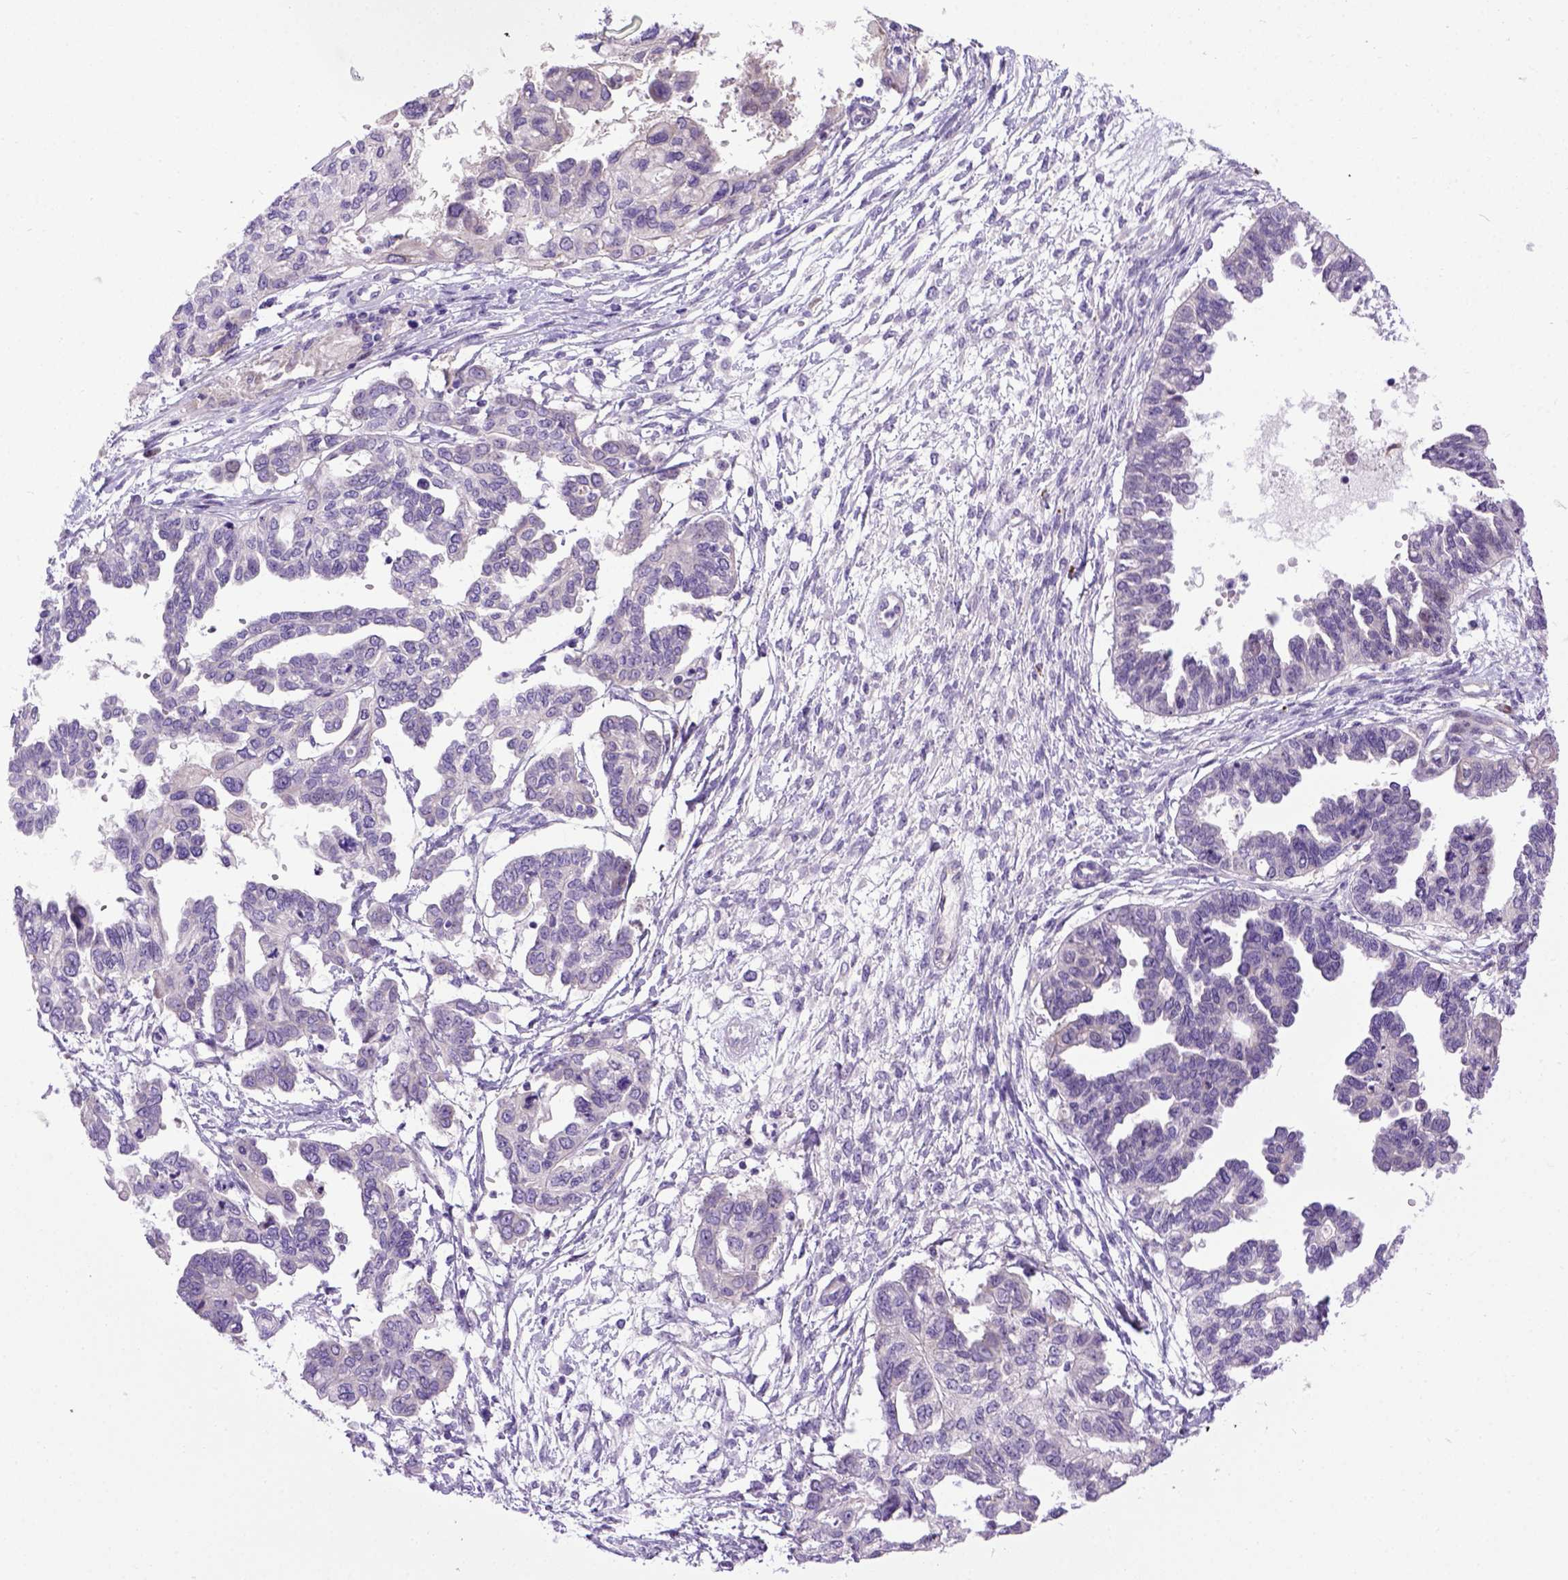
{"staining": {"intensity": "weak", "quantity": "<25%", "location": "cytoplasmic/membranous"}, "tissue": "ovarian cancer", "cell_type": "Tumor cells", "image_type": "cancer", "snomed": [{"axis": "morphology", "description": "Cystadenocarcinoma, serous, NOS"}, {"axis": "topography", "description": "Ovary"}], "caption": "Tumor cells are negative for brown protein staining in ovarian cancer.", "gene": "NEK5", "patient": {"sex": "female", "age": 53}}